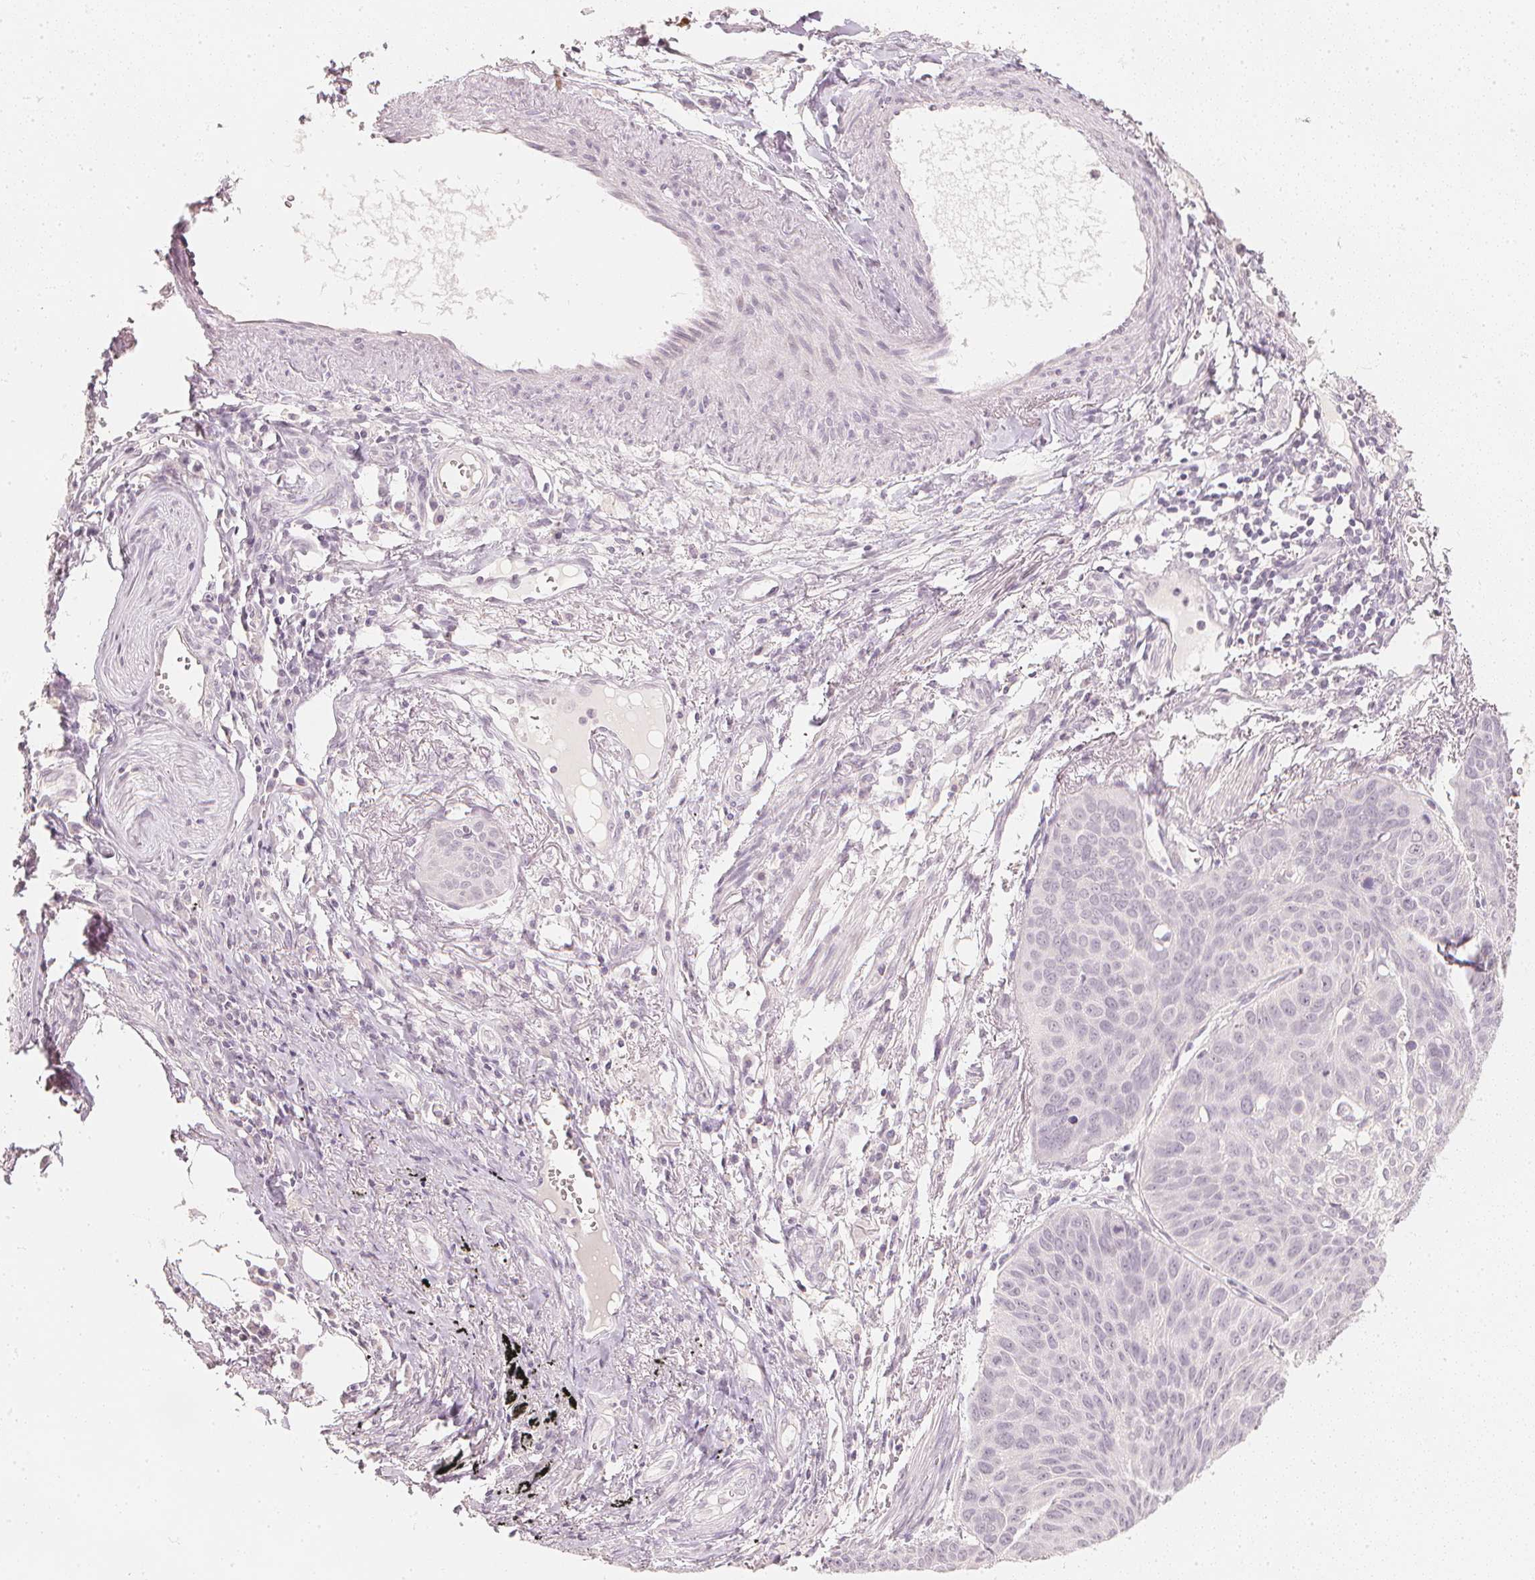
{"staining": {"intensity": "negative", "quantity": "none", "location": "none"}, "tissue": "lung cancer", "cell_type": "Tumor cells", "image_type": "cancer", "snomed": [{"axis": "morphology", "description": "Squamous cell carcinoma, NOS"}, {"axis": "topography", "description": "Lung"}], "caption": "Histopathology image shows no protein staining in tumor cells of lung cancer (squamous cell carcinoma) tissue. (DAB immunohistochemistry visualized using brightfield microscopy, high magnification).", "gene": "CALB1", "patient": {"sex": "male", "age": 71}}